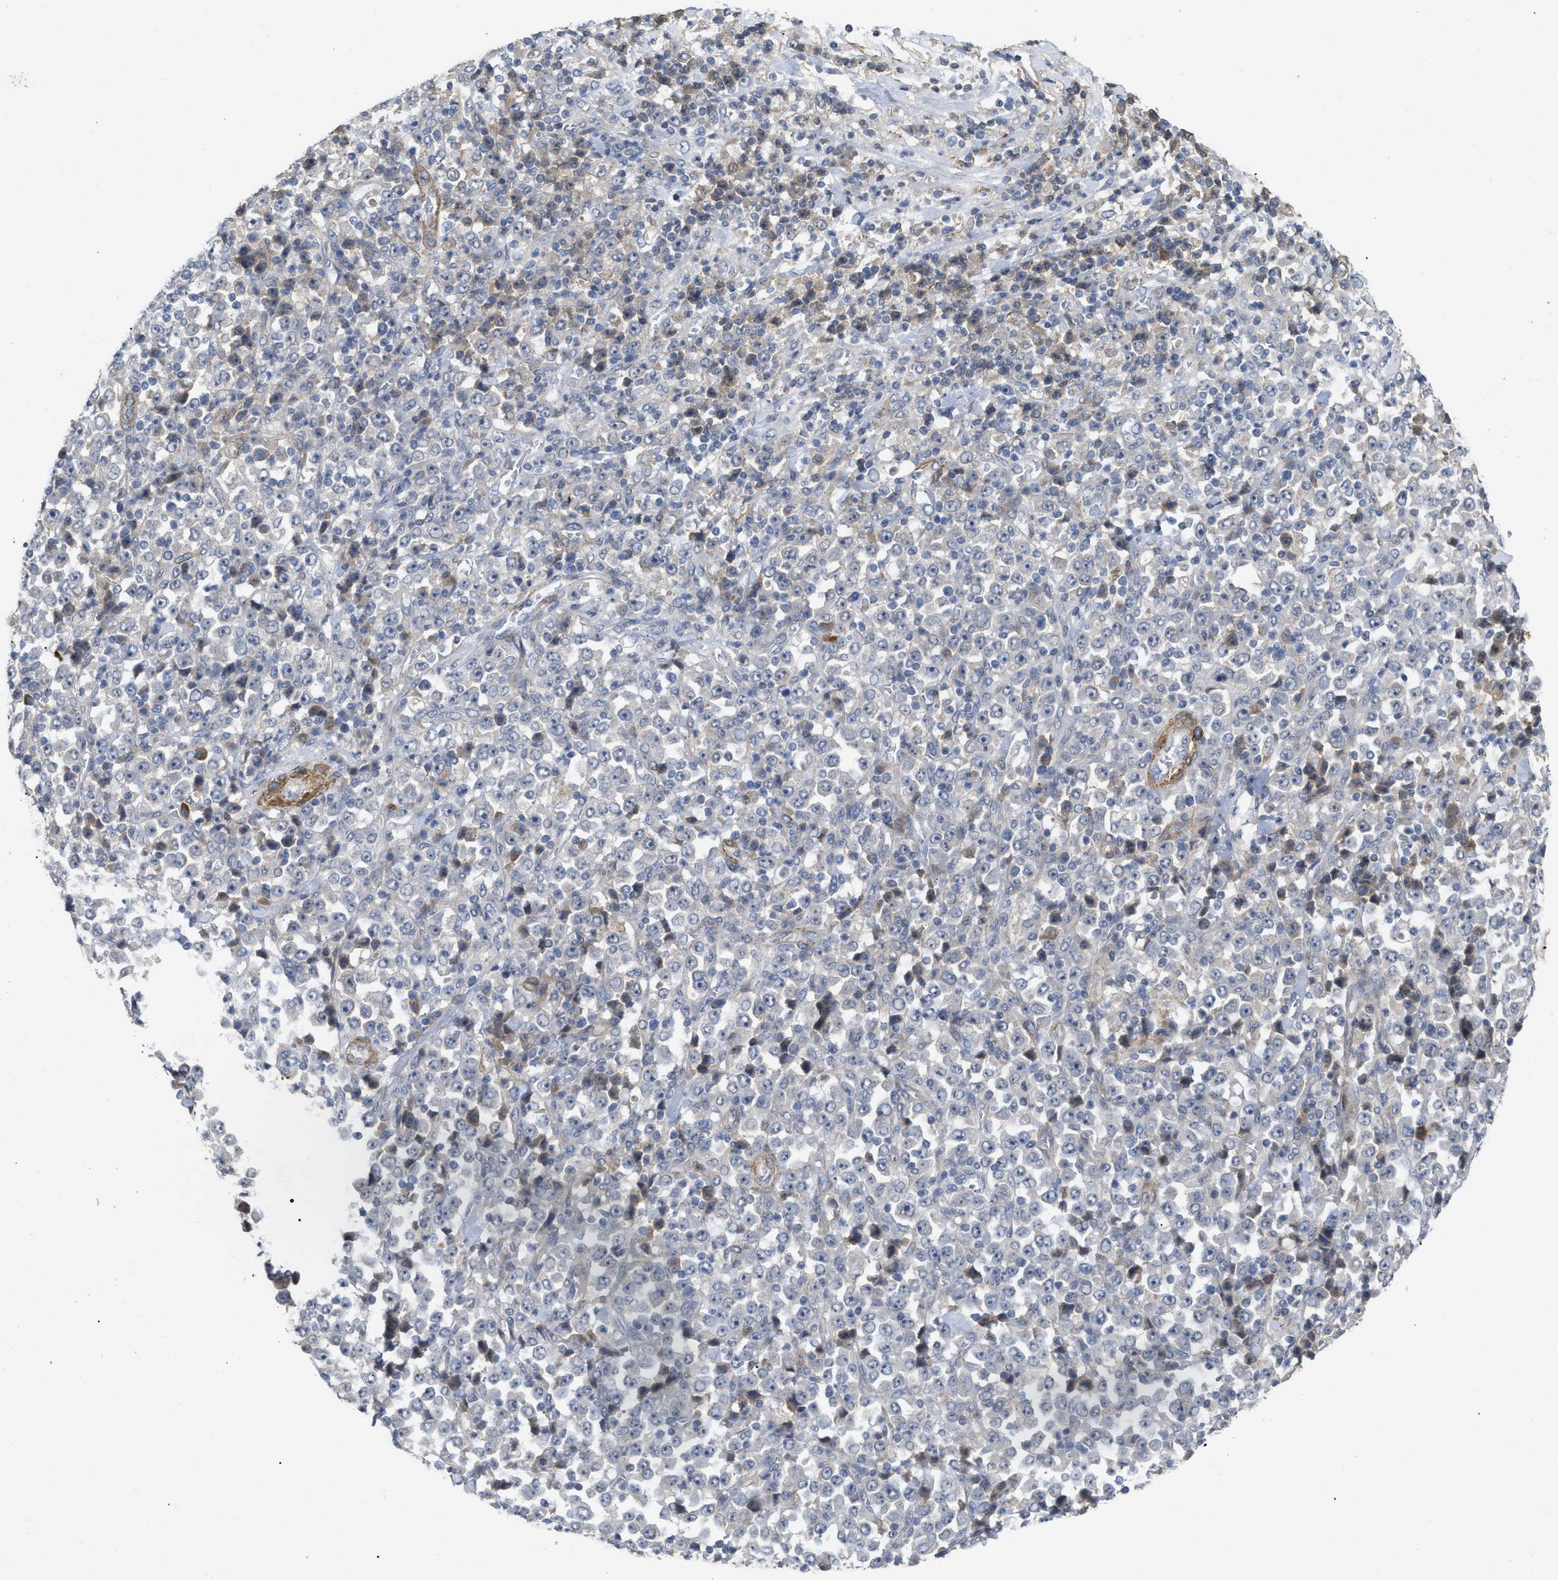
{"staining": {"intensity": "negative", "quantity": "none", "location": "none"}, "tissue": "stomach cancer", "cell_type": "Tumor cells", "image_type": "cancer", "snomed": [{"axis": "morphology", "description": "Normal tissue, NOS"}, {"axis": "morphology", "description": "Adenocarcinoma, NOS"}, {"axis": "topography", "description": "Stomach, upper"}, {"axis": "topography", "description": "Stomach"}], "caption": "Immunohistochemistry (IHC) image of neoplastic tissue: human stomach cancer stained with DAB (3,3'-diaminobenzidine) exhibits no significant protein positivity in tumor cells.", "gene": "ST6GALNAC6", "patient": {"sex": "male", "age": 59}}